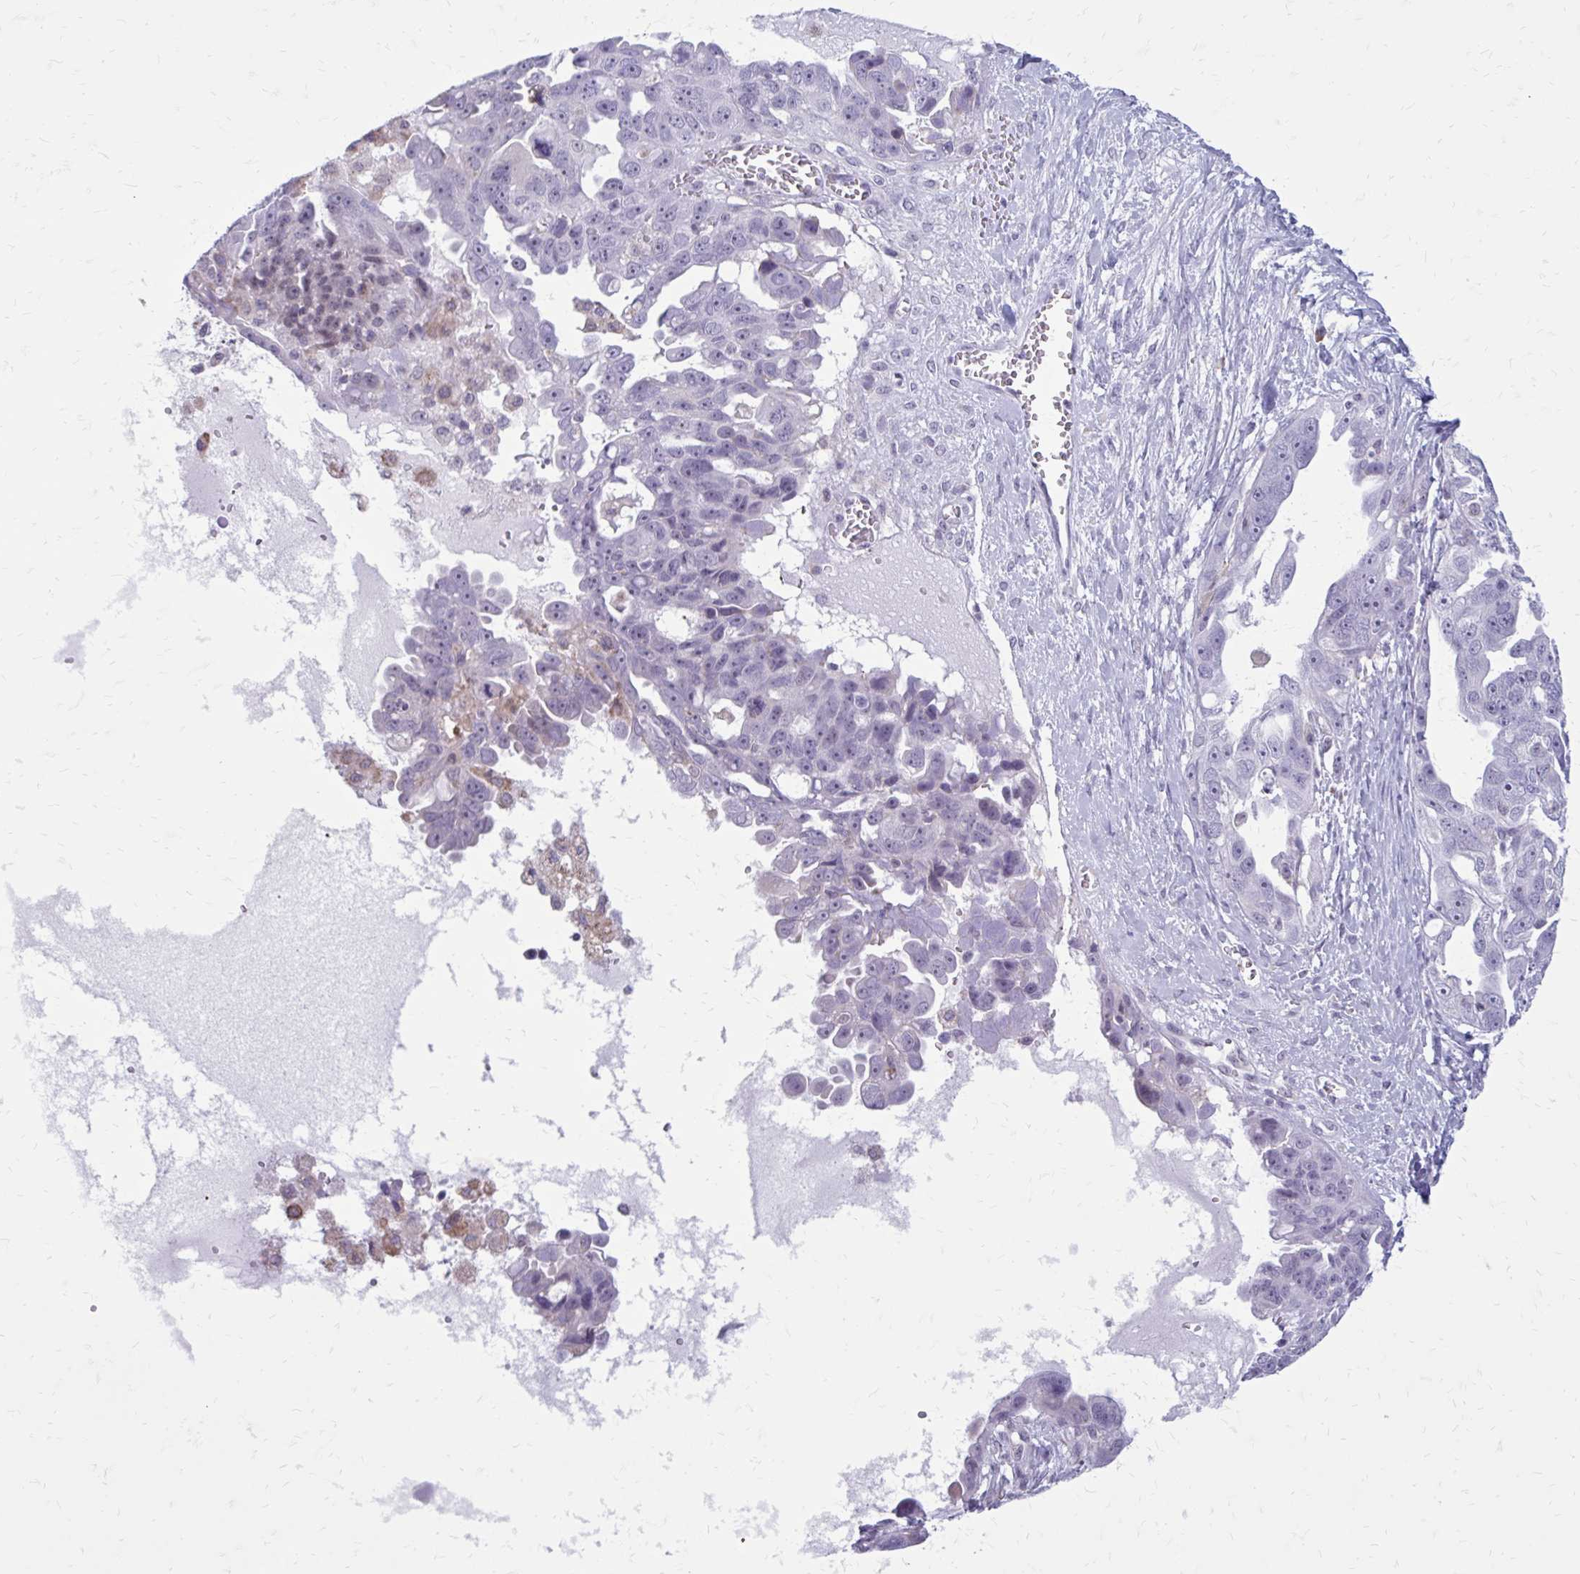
{"staining": {"intensity": "weak", "quantity": "<25%", "location": "nuclear"}, "tissue": "ovarian cancer", "cell_type": "Tumor cells", "image_type": "cancer", "snomed": [{"axis": "morphology", "description": "Carcinoma, endometroid"}, {"axis": "topography", "description": "Ovary"}], "caption": "Tumor cells show no significant protein expression in ovarian cancer.", "gene": "PROSER1", "patient": {"sex": "female", "age": 70}}